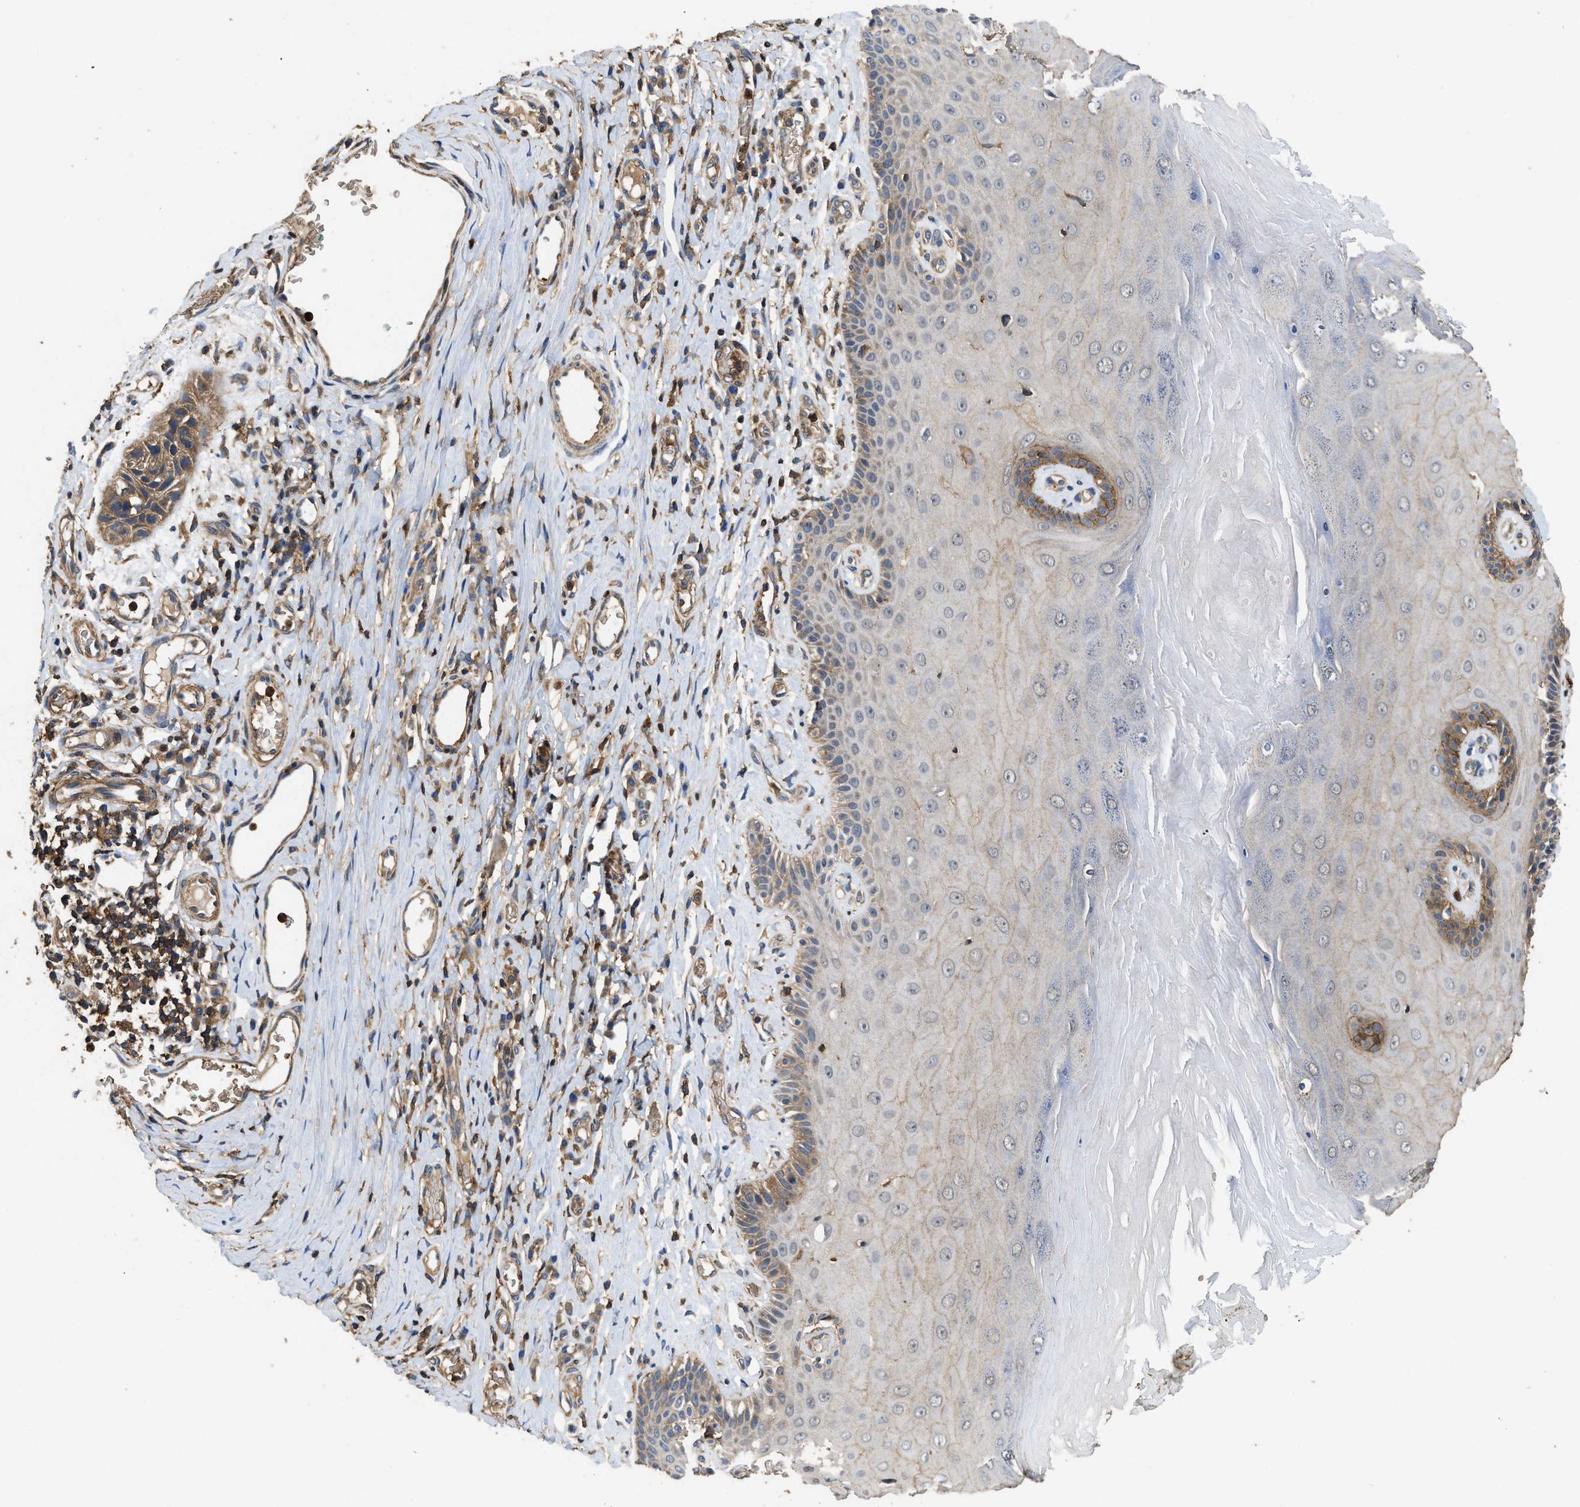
{"staining": {"intensity": "weak", "quantity": "<25%", "location": "cytoplasmic/membranous"}, "tissue": "skin", "cell_type": "Epidermal cells", "image_type": "normal", "snomed": [{"axis": "morphology", "description": "Normal tissue, NOS"}, {"axis": "topography", "description": "Vulva"}], "caption": "This is a image of IHC staining of benign skin, which shows no staining in epidermal cells. The staining is performed using DAB (3,3'-diaminobenzidine) brown chromogen with nuclei counter-stained in using hematoxylin.", "gene": "LINGO2", "patient": {"sex": "female", "age": 73}}